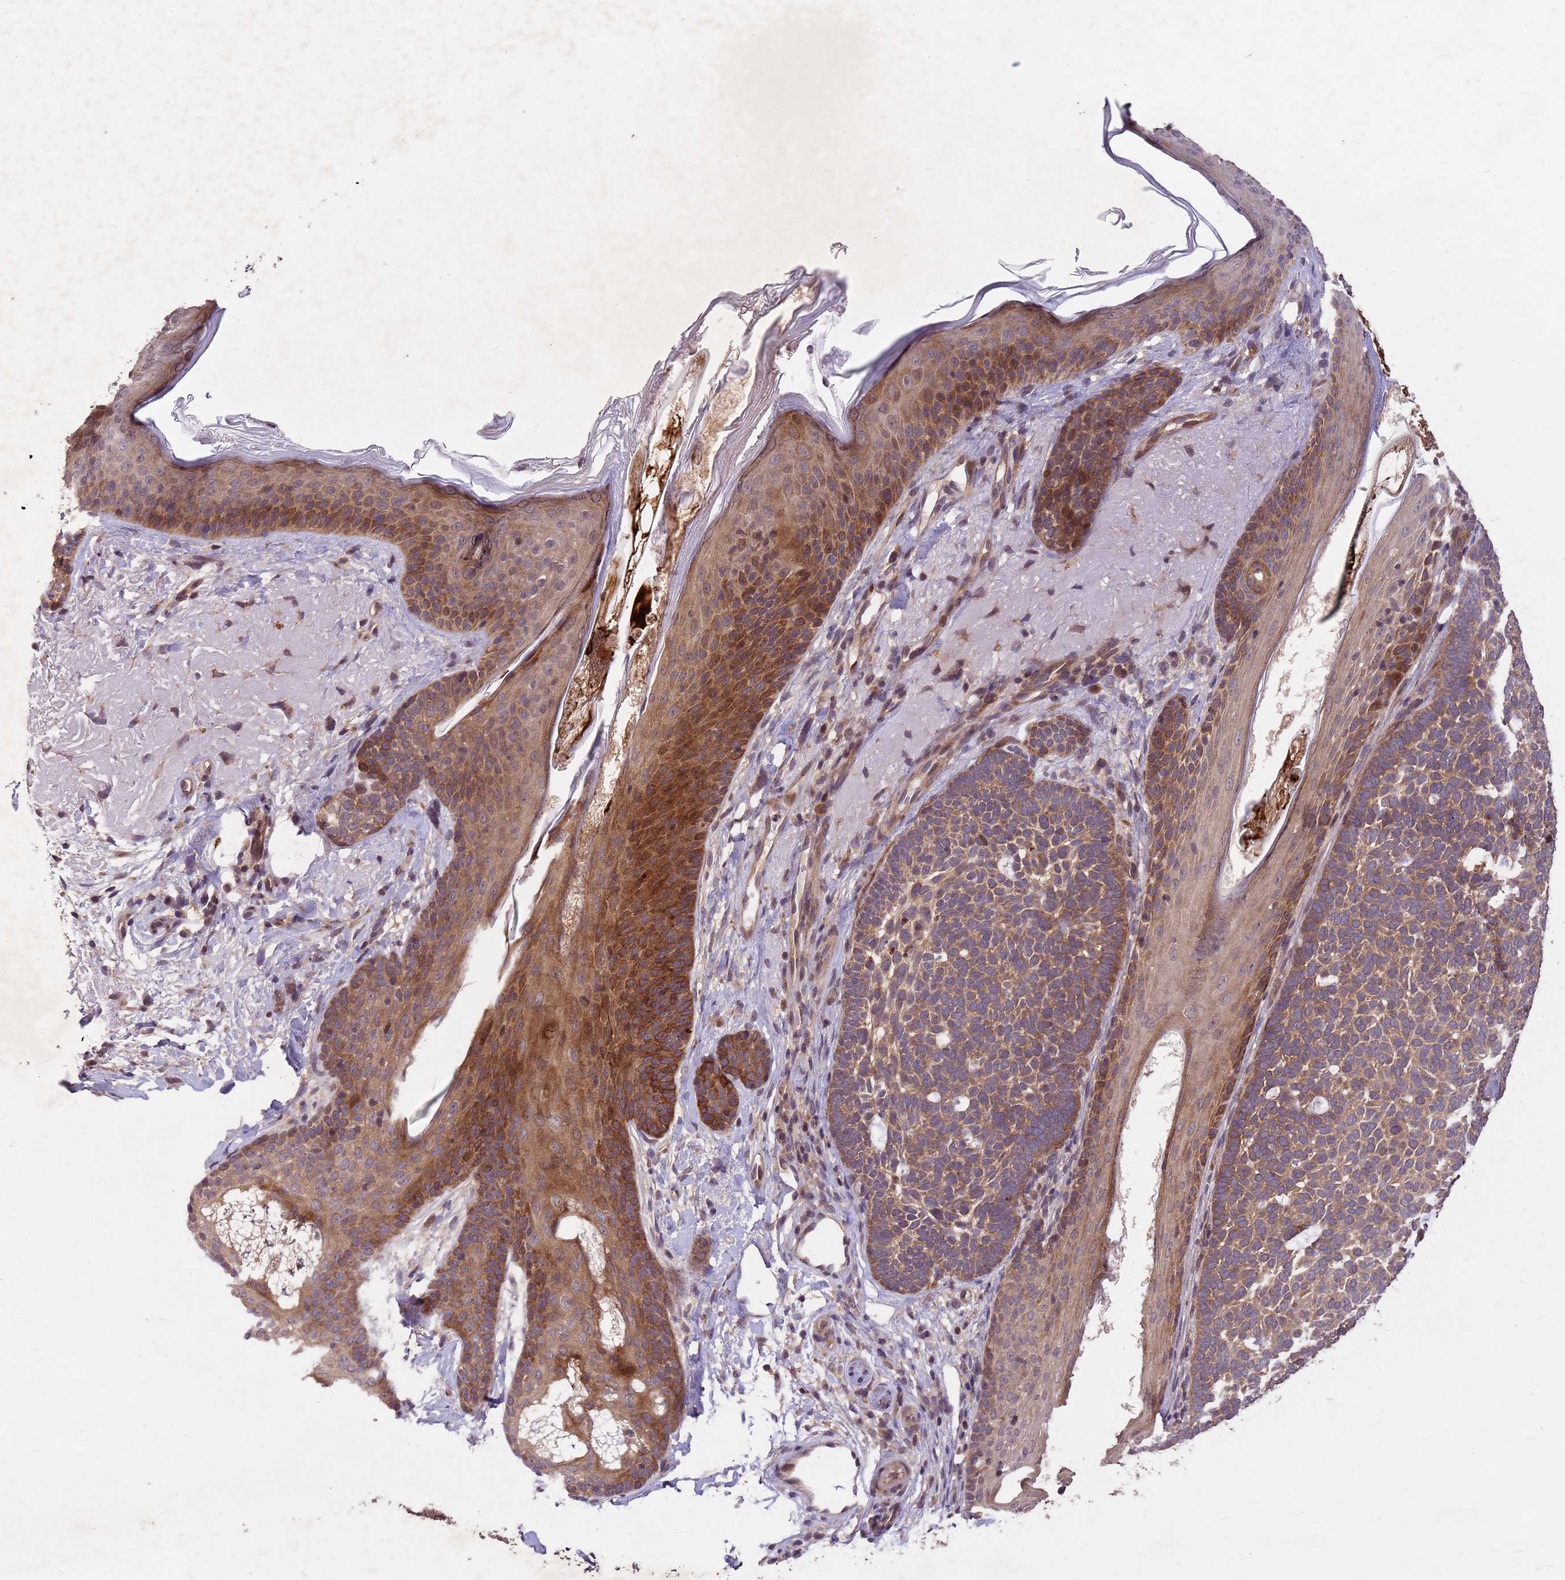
{"staining": {"intensity": "moderate", "quantity": ">75%", "location": "cytoplasmic/membranous"}, "tissue": "skin cancer", "cell_type": "Tumor cells", "image_type": "cancer", "snomed": [{"axis": "morphology", "description": "Basal cell carcinoma"}, {"axis": "topography", "description": "Skin"}], "caption": "Human skin basal cell carcinoma stained with a brown dye reveals moderate cytoplasmic/membranous positive expression in approximately >75% of tumor cells.", "gene": "PPP2CB", "patient": {"sex": "female", "age": 77}}